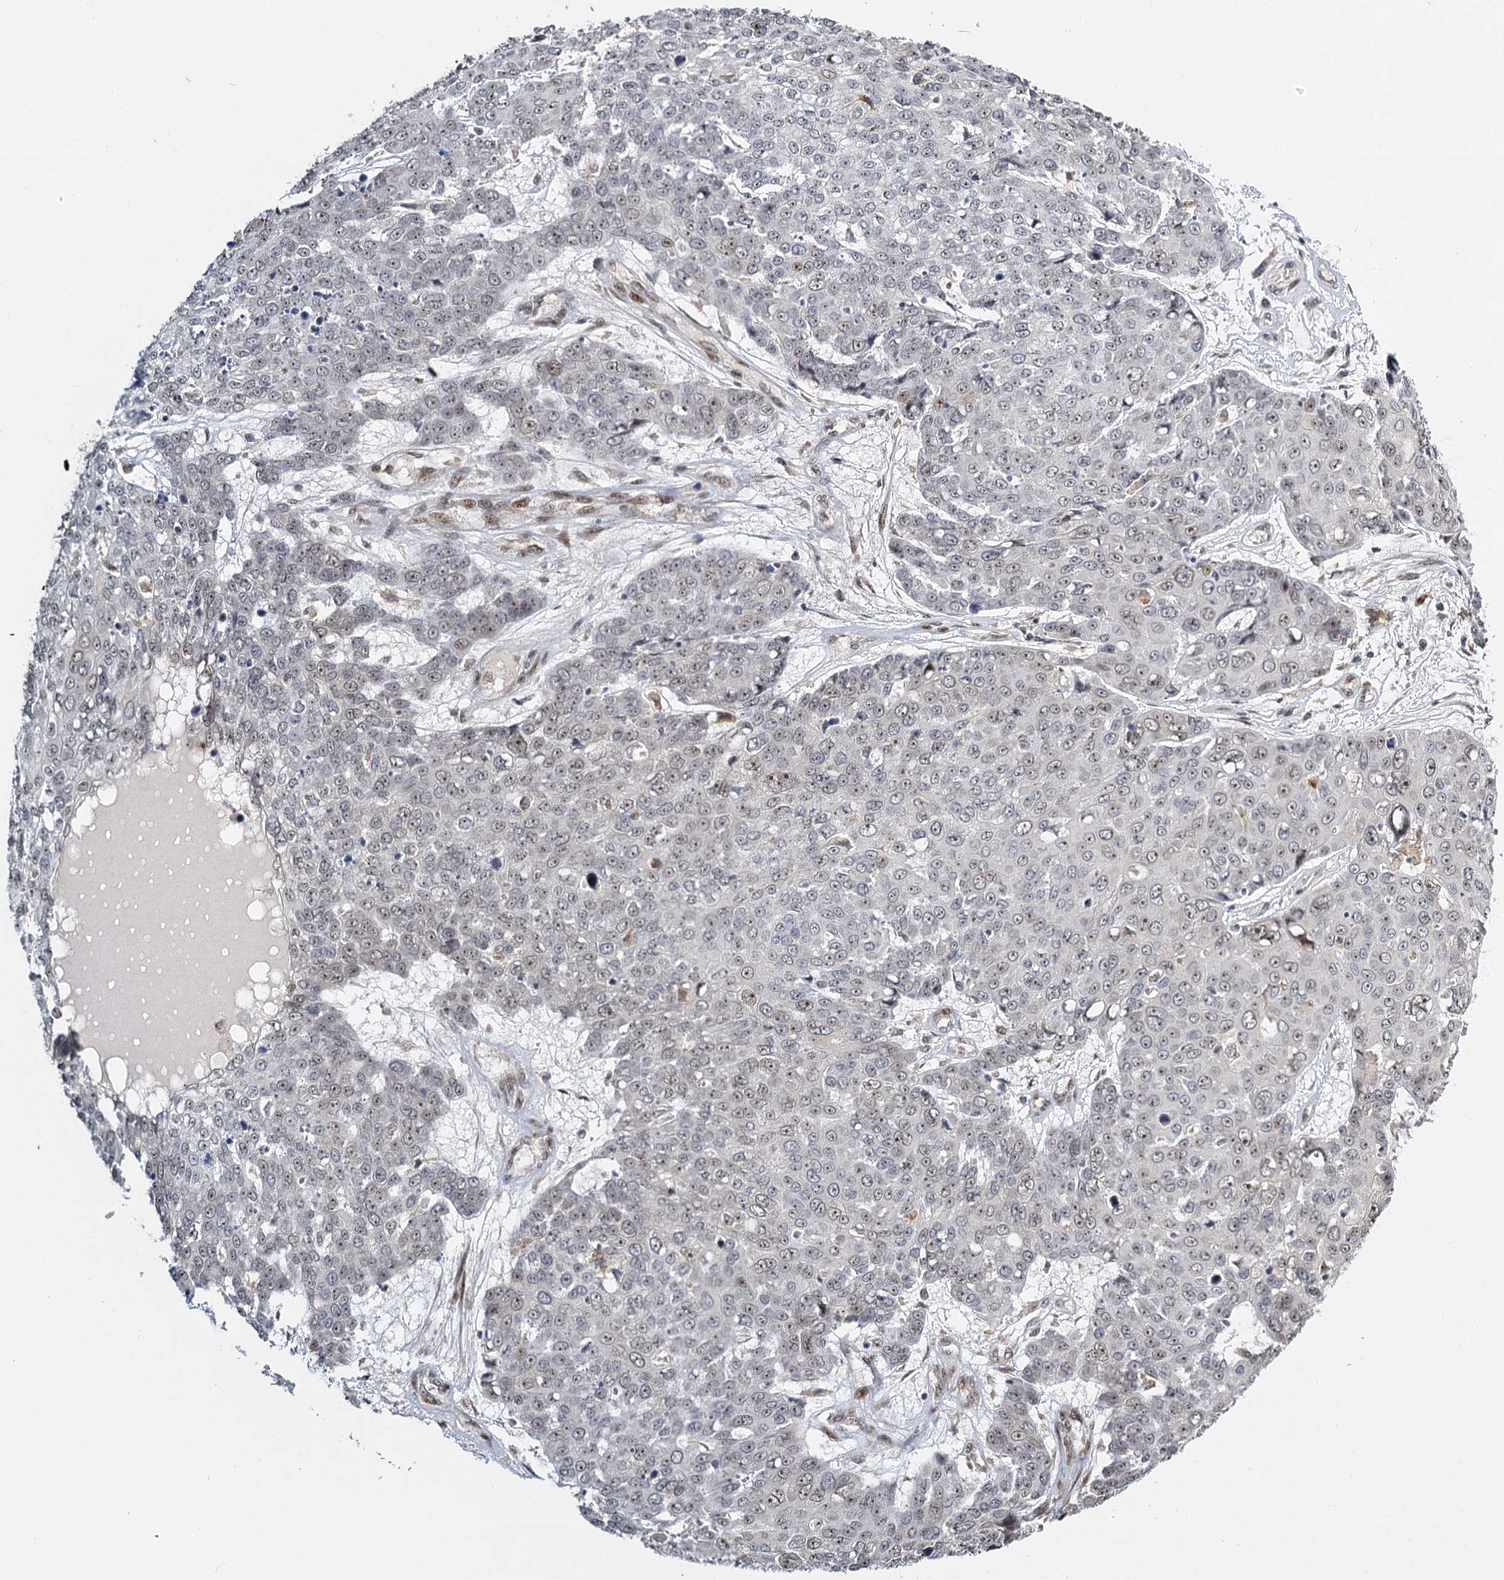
{"staining": {"intensity": "negative", "quantity": "none", "location": "none"}, "tissue": "skin cancer", "cell_type": "Tumor cells", "image_type": "cancer", "snomed": [{"axis": "morphology", "description": "Squamous cell carcinoma, NOS"}, {"axis": "topography", "description": "Skin"}], "caption": "This is an immunohistochemistry image of human squamous cell carcinoma (skin). There is no expression in tumor cells.", "gene": "TREX1", "patient": {"sex": "male", "age": 71}}